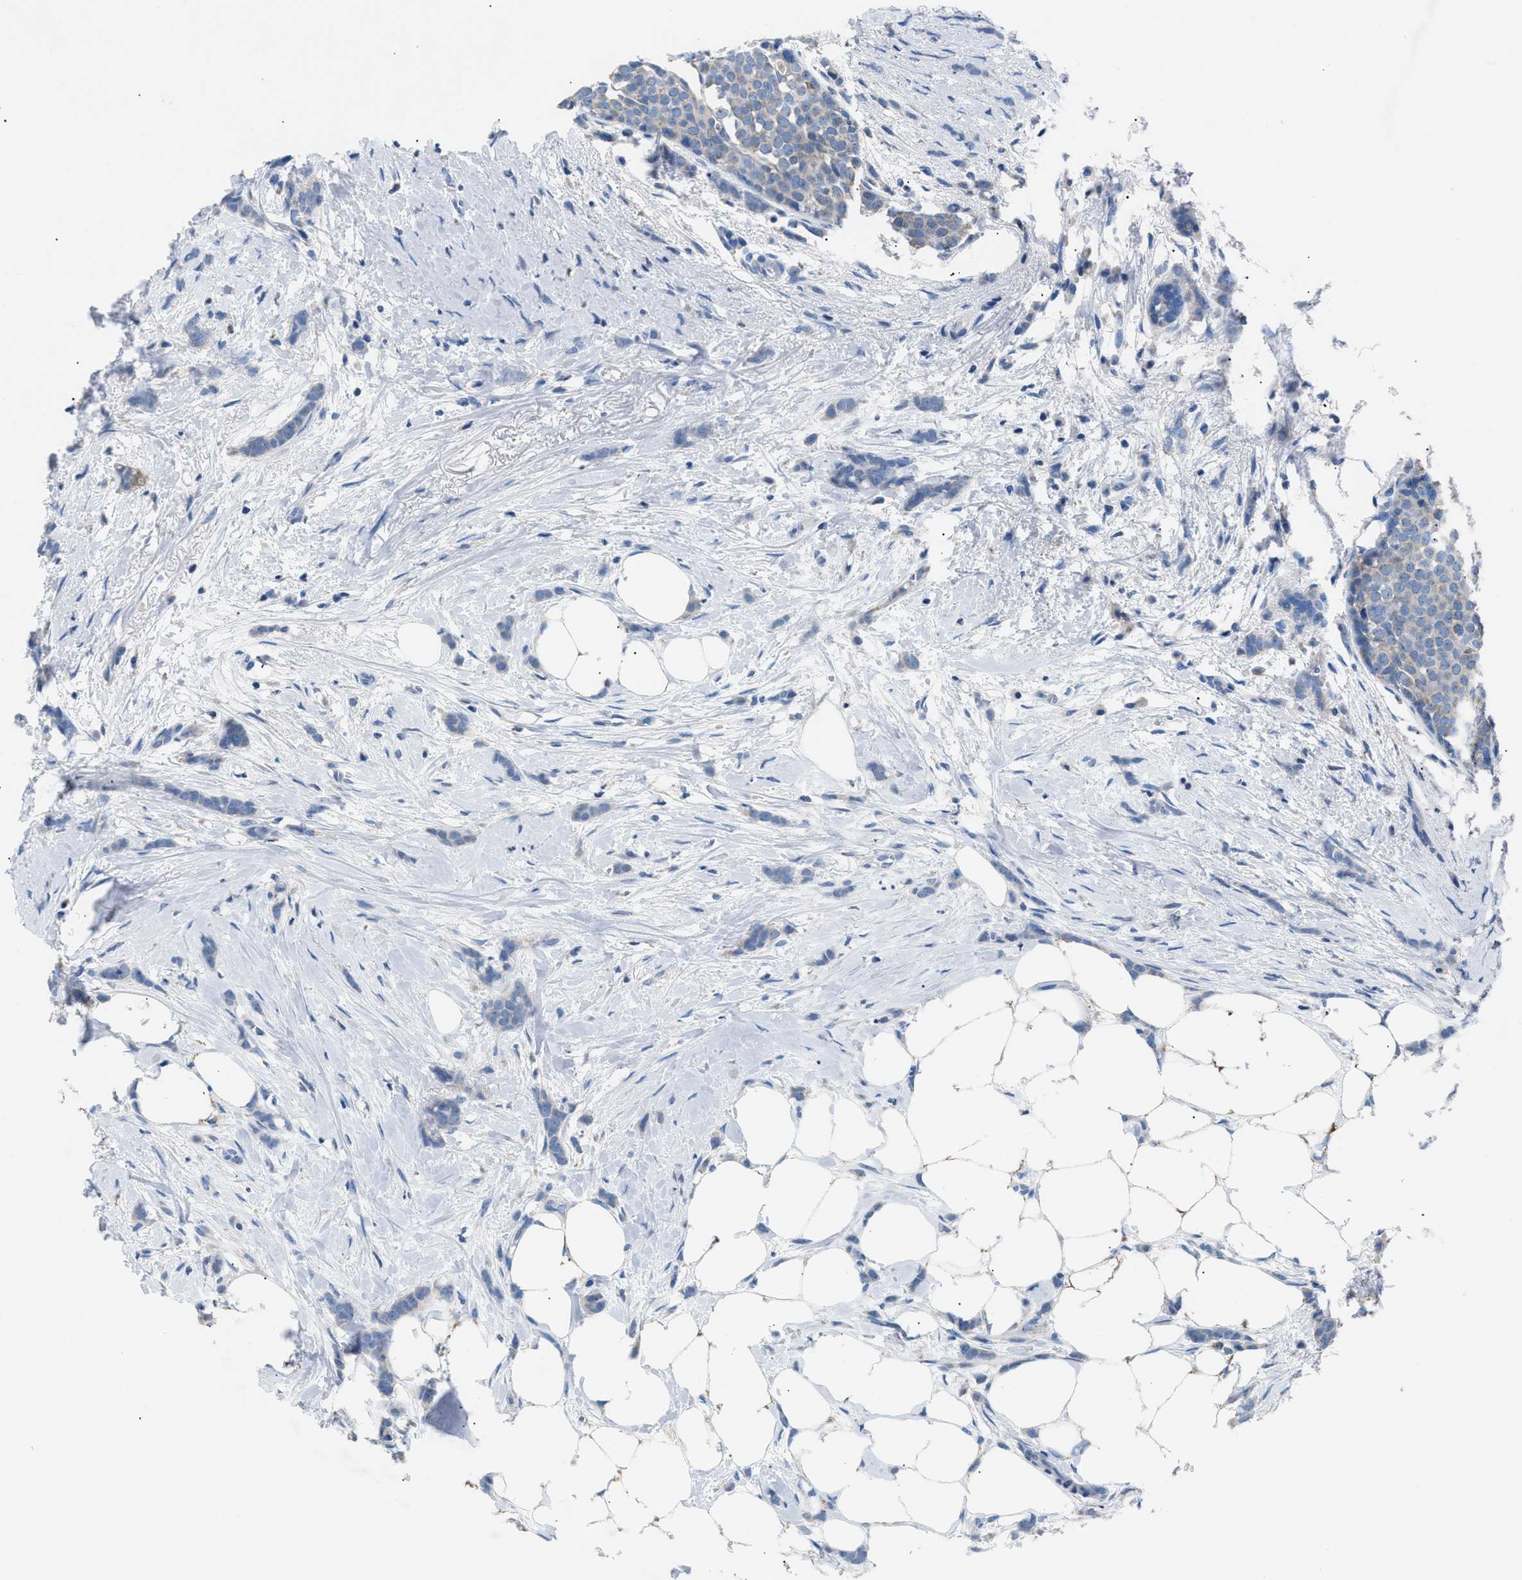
{"staining": {"intensity": "weak", "quantity": "<25%", "location": "cytoplasmic/membranous"}, "tissue": "breast cancer", "cell_type": "Tumor cells", "image_type": "cancer", "snomed": [{"axis": "morphology", "description": "Lobular carcinoma, in situ"}, {"axis": "morphology", "description": "Lobular carcinoma"}, {"axis": "topography", "description": "Breast"}], "caption": "Human breast cancer stained for a protein using IHC exhibits no staining in tumor cells.", "gene": "ILDR1", "patient": {"sex": "female", "age": 41}}